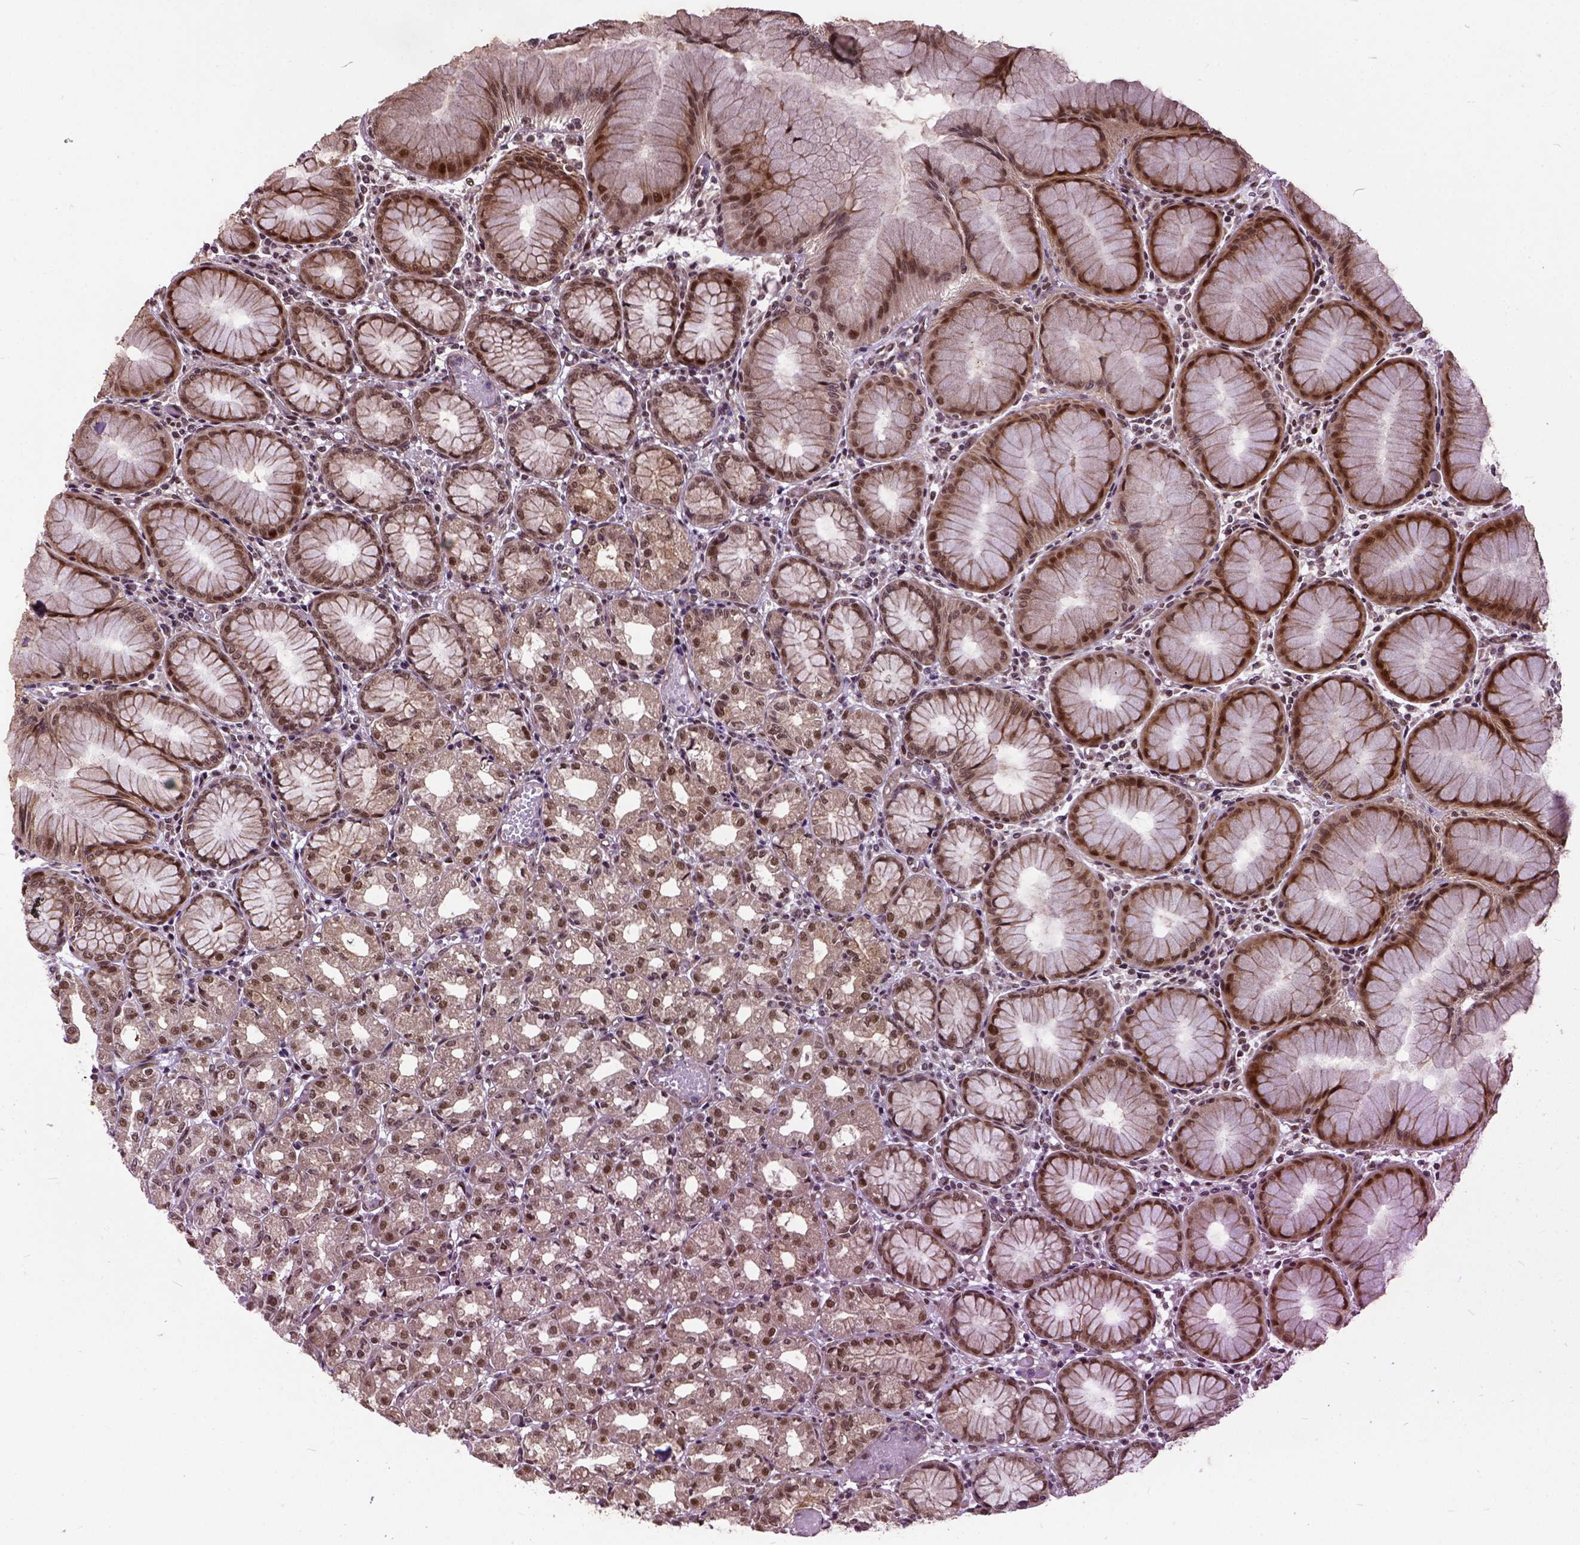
{"staining": {"intensity": "moderate", "quantity": ">75%", "location": "nuclear"}, "tissue": "stomach", "cell_type": "Glandular cells", "image_type": "normal", "snomed": [{"axis": "morphology", "description": "Normal tissue, NOS"}, {"axis": "topography", "description": "Stomach"}], "caption": "Benign stomach shows moderate nuclear expression in approximately >75% of glandular cells.", "gene": "ZNF630", "patient": {"sex": "female", "age": 57}}